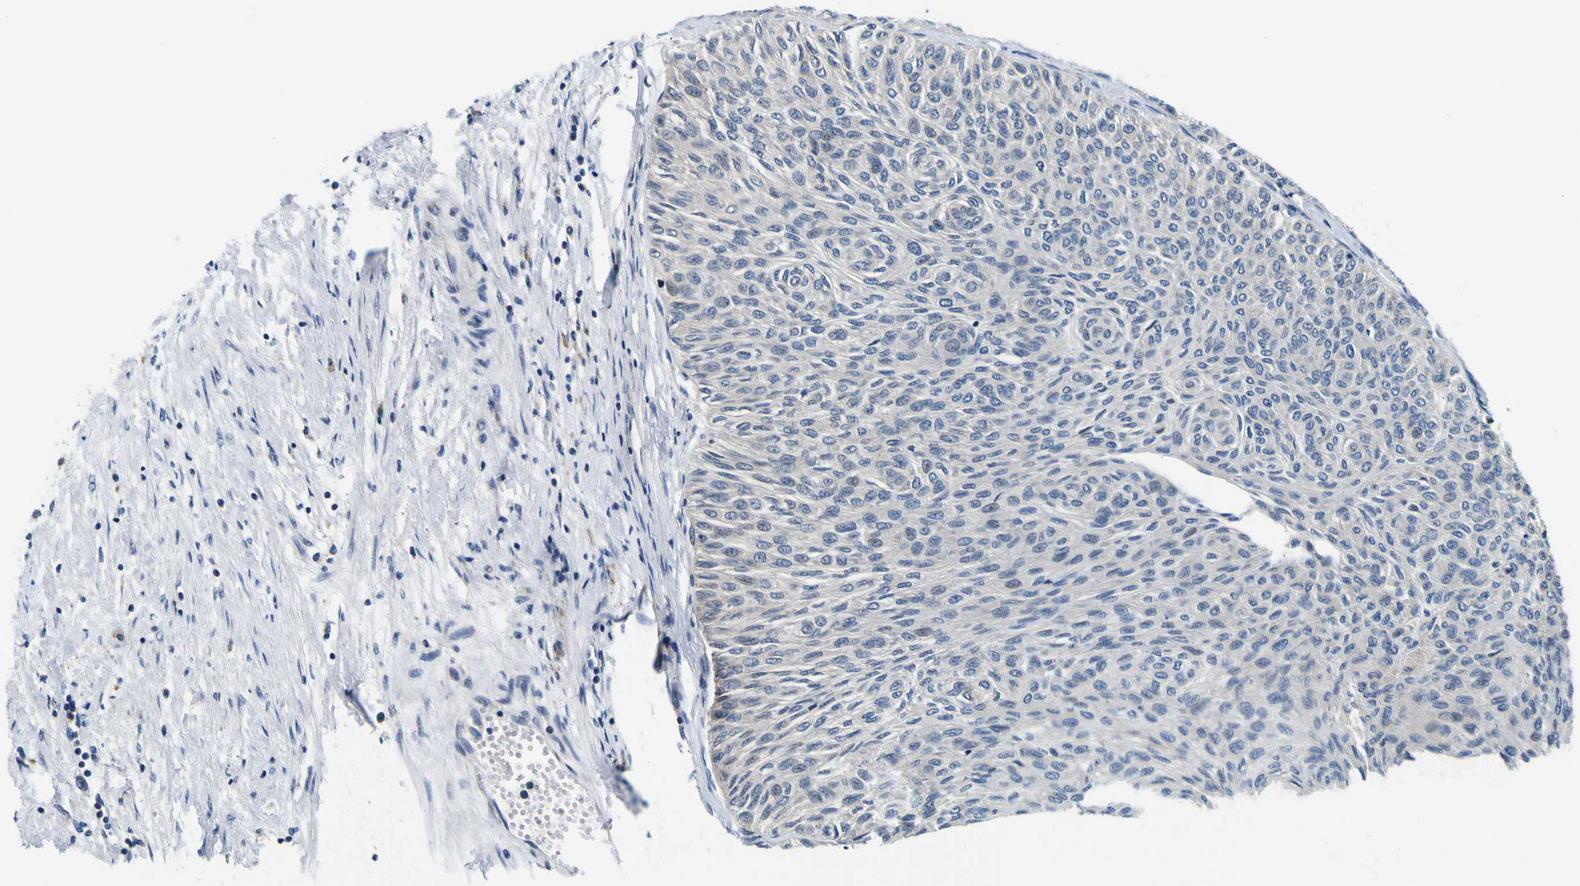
{"staining": {"intensity": "negative", "quantity": "none", "location": "none"}, "tissue": "urothelial cancer", "cell_type": "Tumor cells", "image_type": "cancer", "snomed": [{"axis": "morphology", "description": "Urothelial carcinoma, Low grade"}, {"axis": "topography", "description": "Urinary bladder"}], "caption": "Immunohistochemistry photomicrograph of human urothelial carcinoma (low-grade) stained for a protein (brown), which shows no expression in tumor cells. (DAB immunohistochemistry visualized using brightfield microscopy, high magnification).", "gene": "NLRP3", "patient": {"sex": "male", "age": 78}}